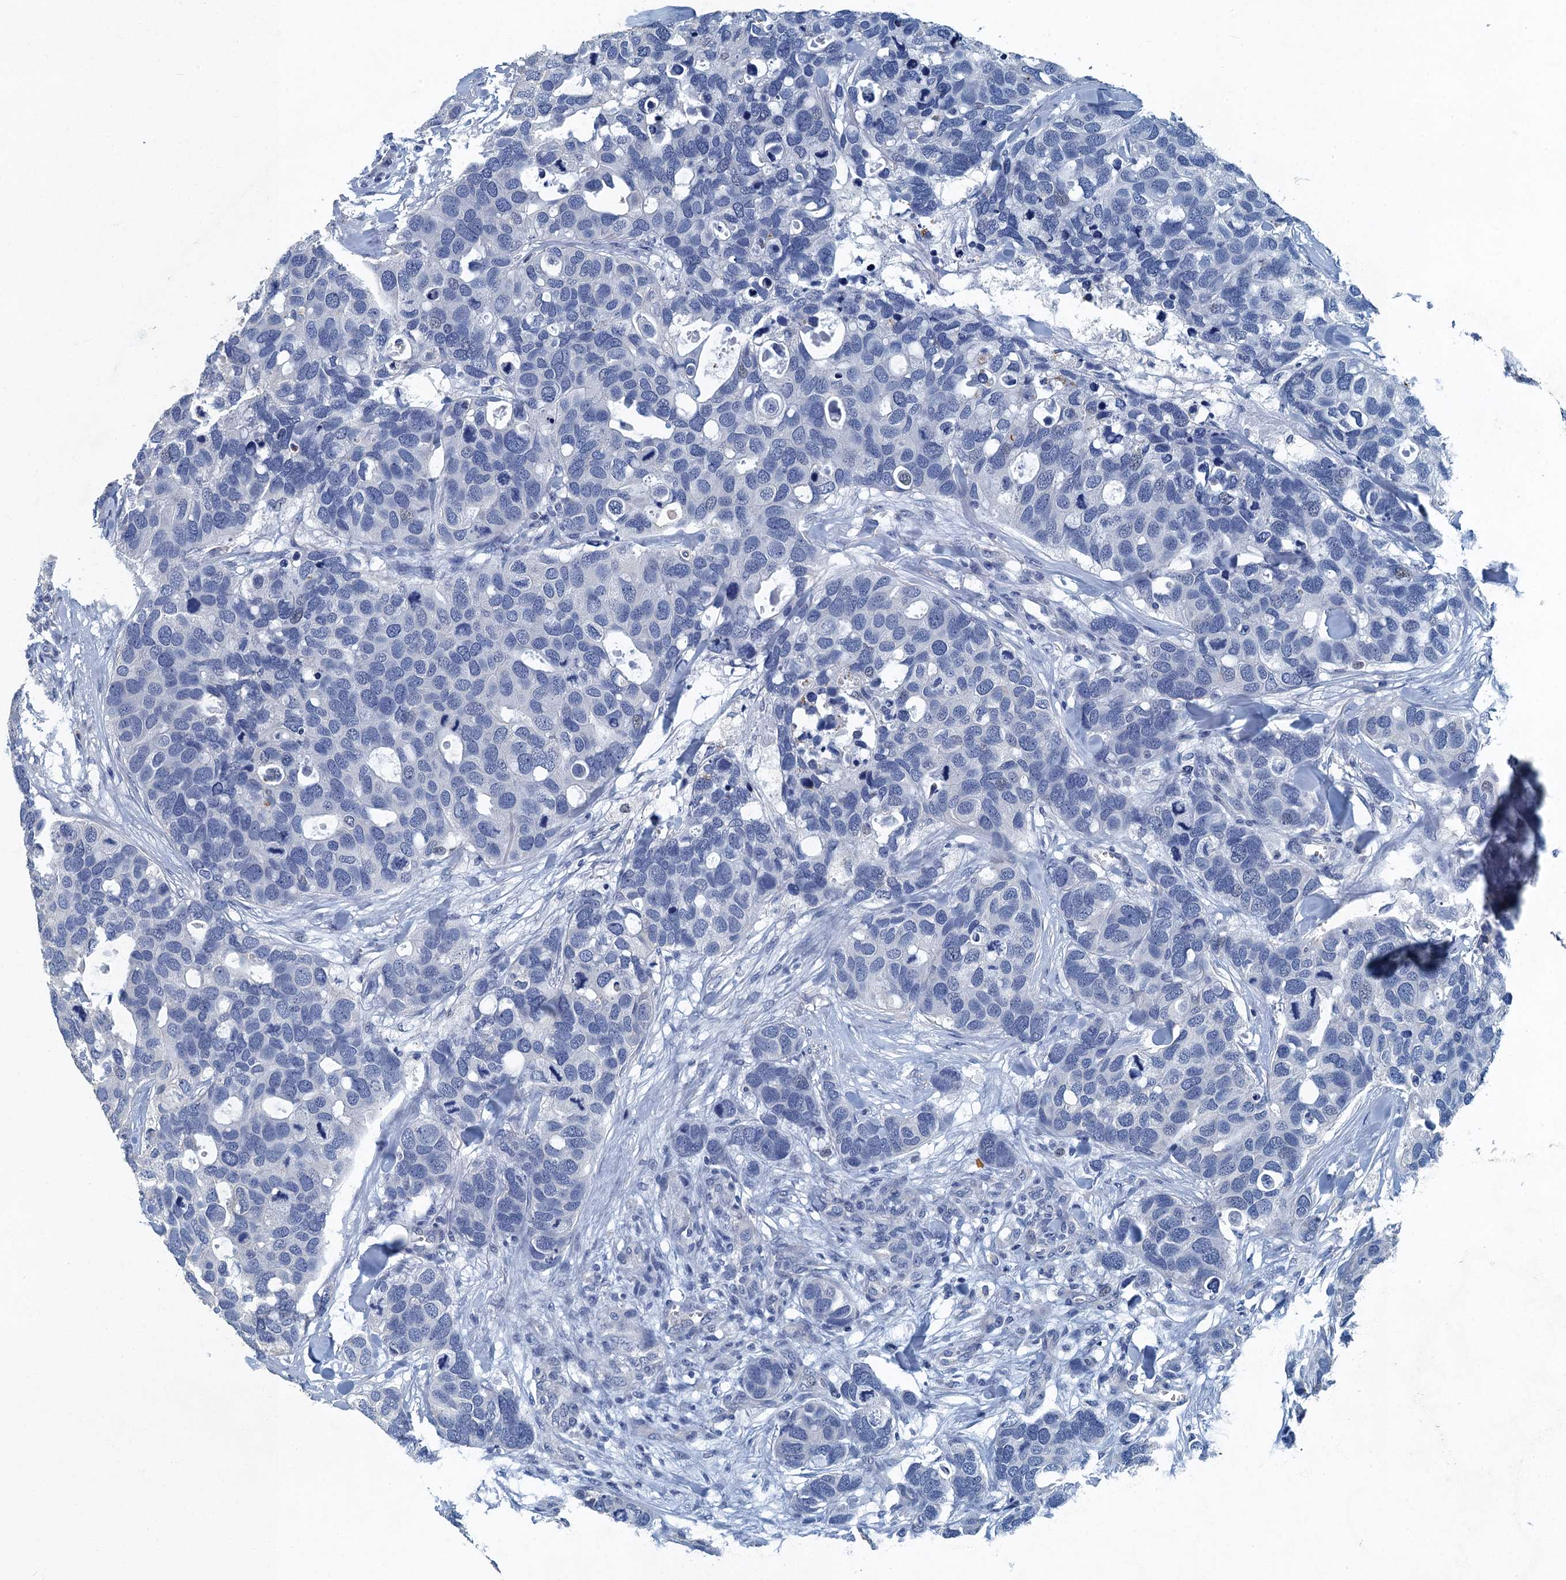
{"staining": {"intensity": "negative", "quantity": "none", "location": "none"}, "tissue": "breast cancer", "cell_type": "Tumor cells", "image_type": "cancer", "snomed": [{"axis": "morphology", "description": "Duct carcinoma"}, {"axis": "topography", "description": "Breast"}], "caption": "Human infiltrating ductal carcinoma (breast) stained for a protein using IHC shows no staining in tumor cells.", "gene": "GADL1", "patient": {"sex": "female", "age": 83}}